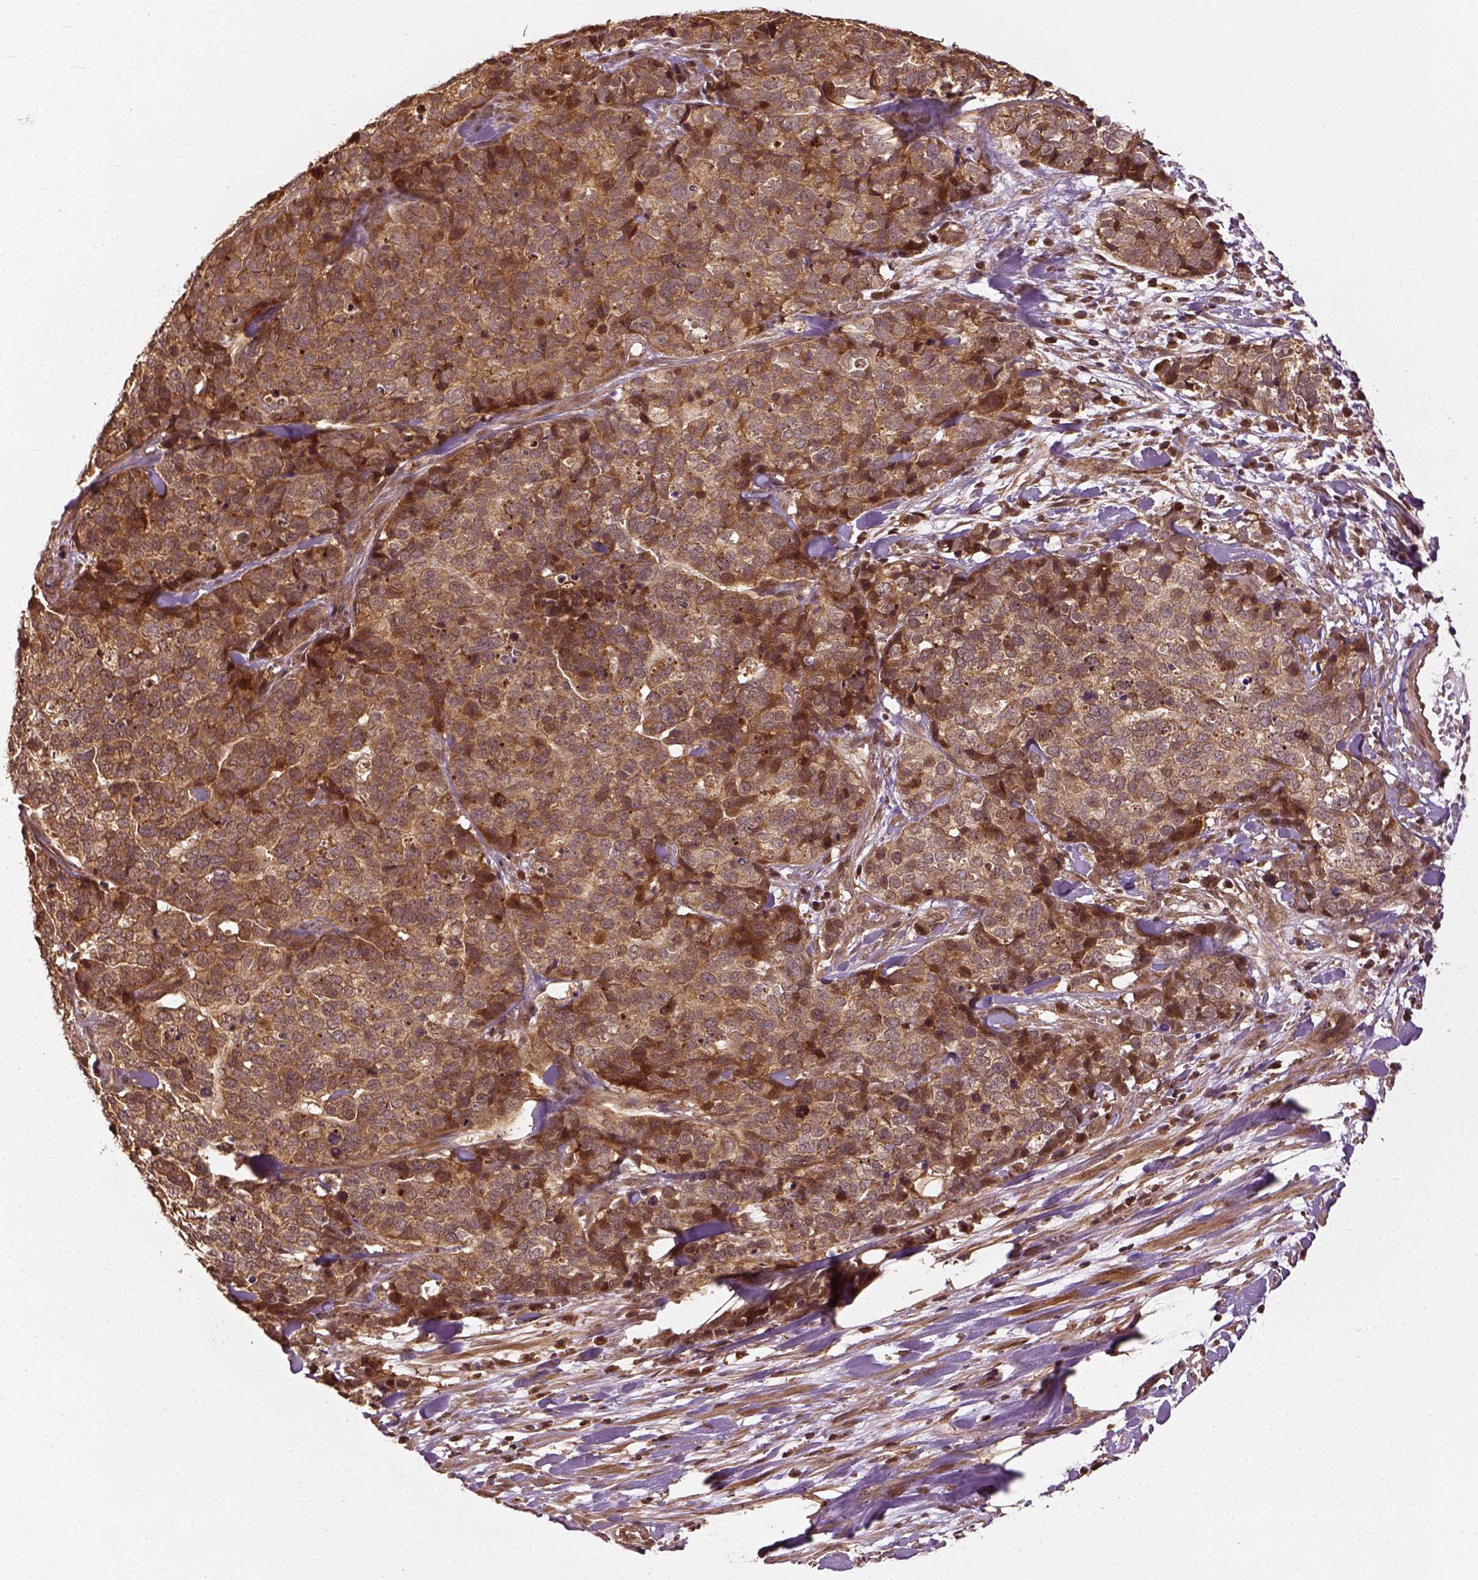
{"staining": {"intensity": "moderate", "quantity": ">75%", "location": "cytoplasmic/membranous"}, "tissue": "ovarian cancer", "cell_type": "Tumor cells", "image_type": "cancer", "snomed": [{"axis": "morphology", "description": "Carcinoma, endometroid"}, {"axis": "topography", "description": "Ovary"}], "caption": "Endometroid carcinoma (ovarian) tissue displays moderate cytoplasmic/membranous staining in approximately >75% of tumor cells", "gene": "VEGFA", "patient": {"sex": "female", "age": 65}}